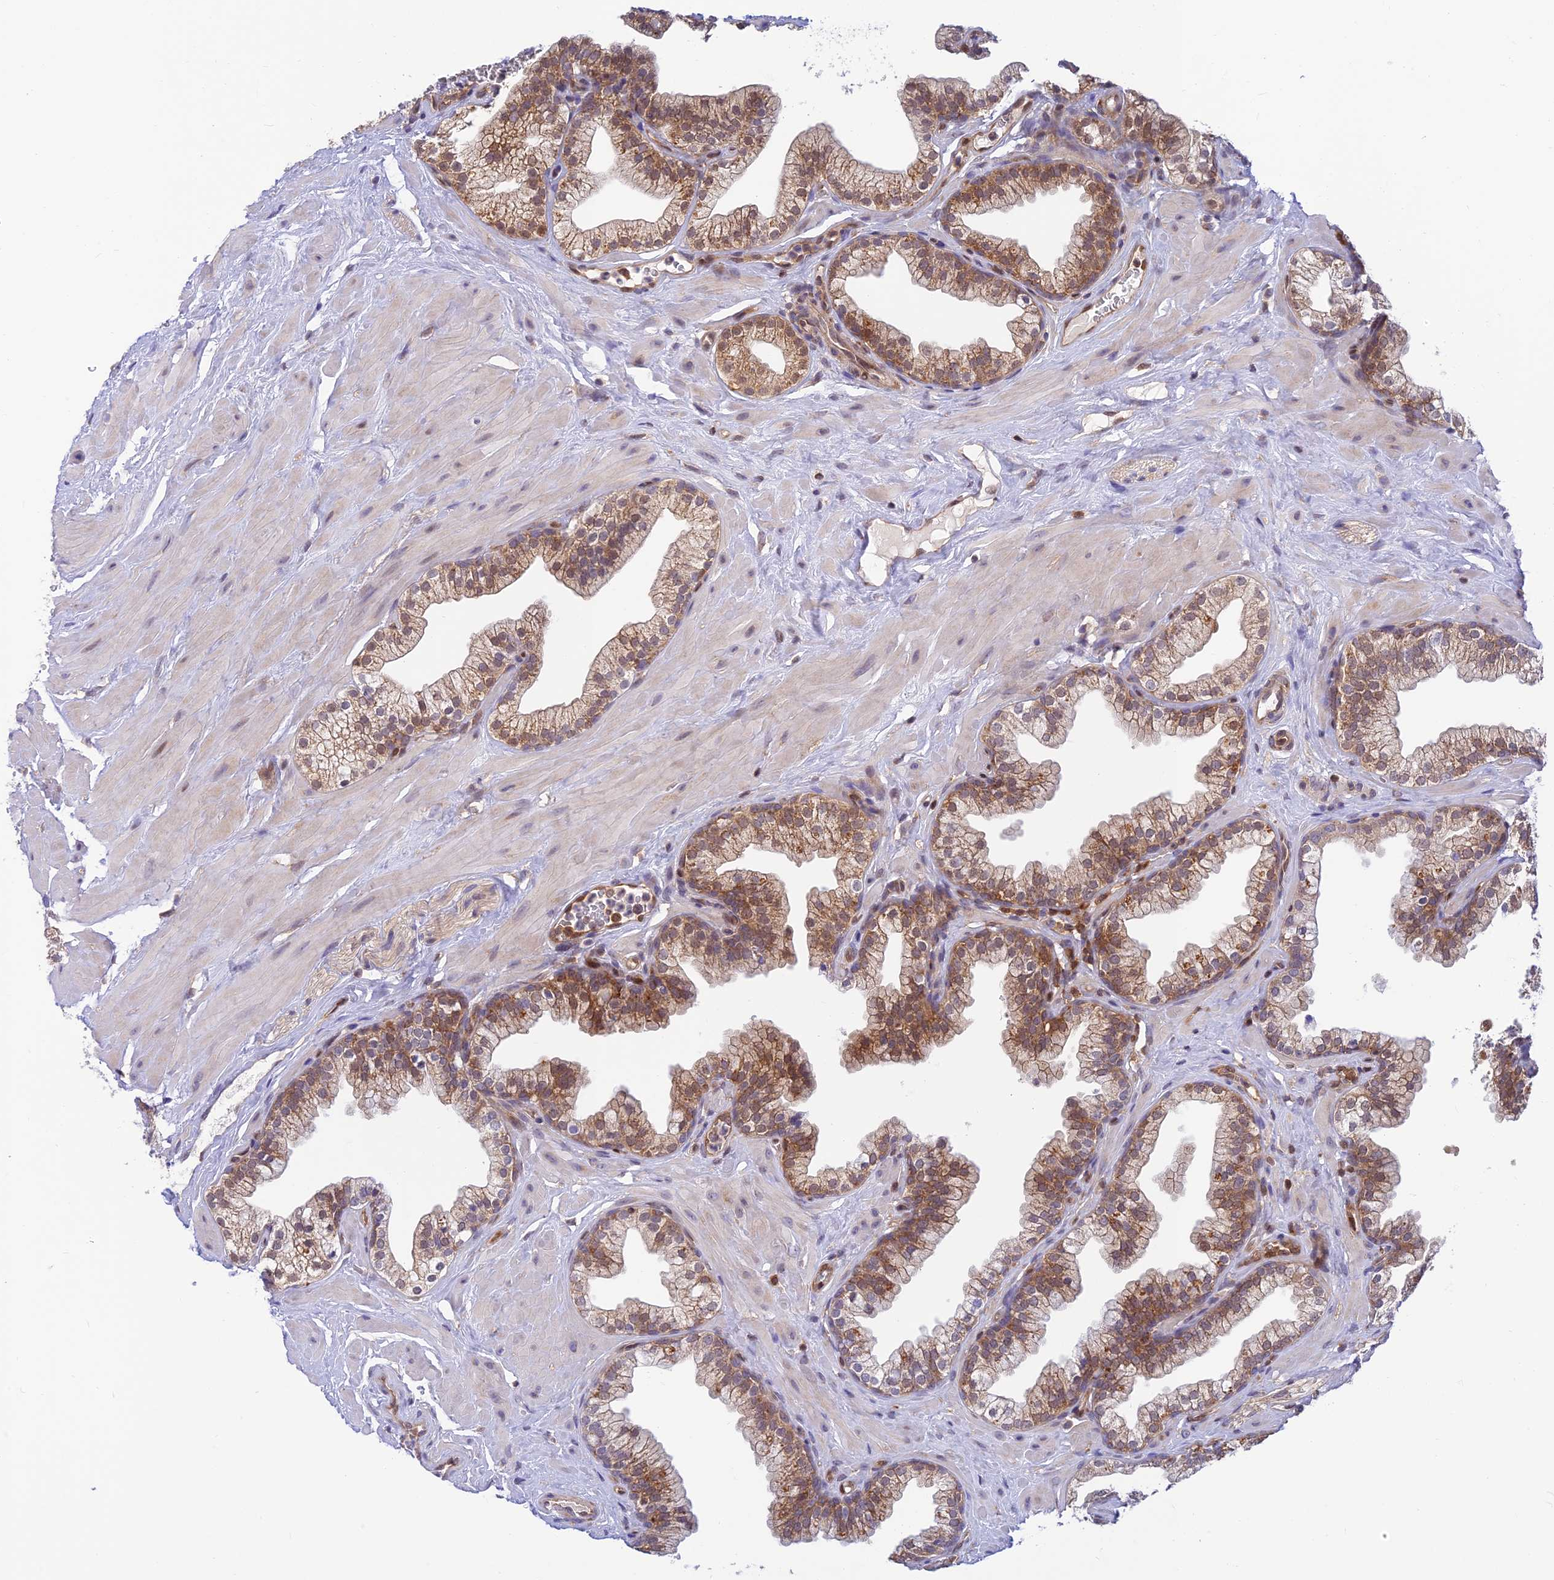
{"staining": {"intensity": "moderate", "quantity": ">75%", "location": "cytoplasmic/membranous"}, "tissue": "prostate", "cell_type": "Glandular cells", "image_type": "normal", "snomed": [{"axis": "morphology", "description": "Normal tissue, NOS"}, {"axis": "morphology", "description": "Urothelial carcinoma, Low grade"}, {"axis": "topography", "description": "Urinary bladder"}, {"axis": "topography", "description": "Prostate"}], "caption": "A micrograph showing moderate cytoplasmic/membranous expression in approximately >75% of glandular cells in unremarkable prostate, as visualized by brown immunohistochemical staining.", "gene": "LYSMD2", "patient": {"sex": "male", "age": 60}}